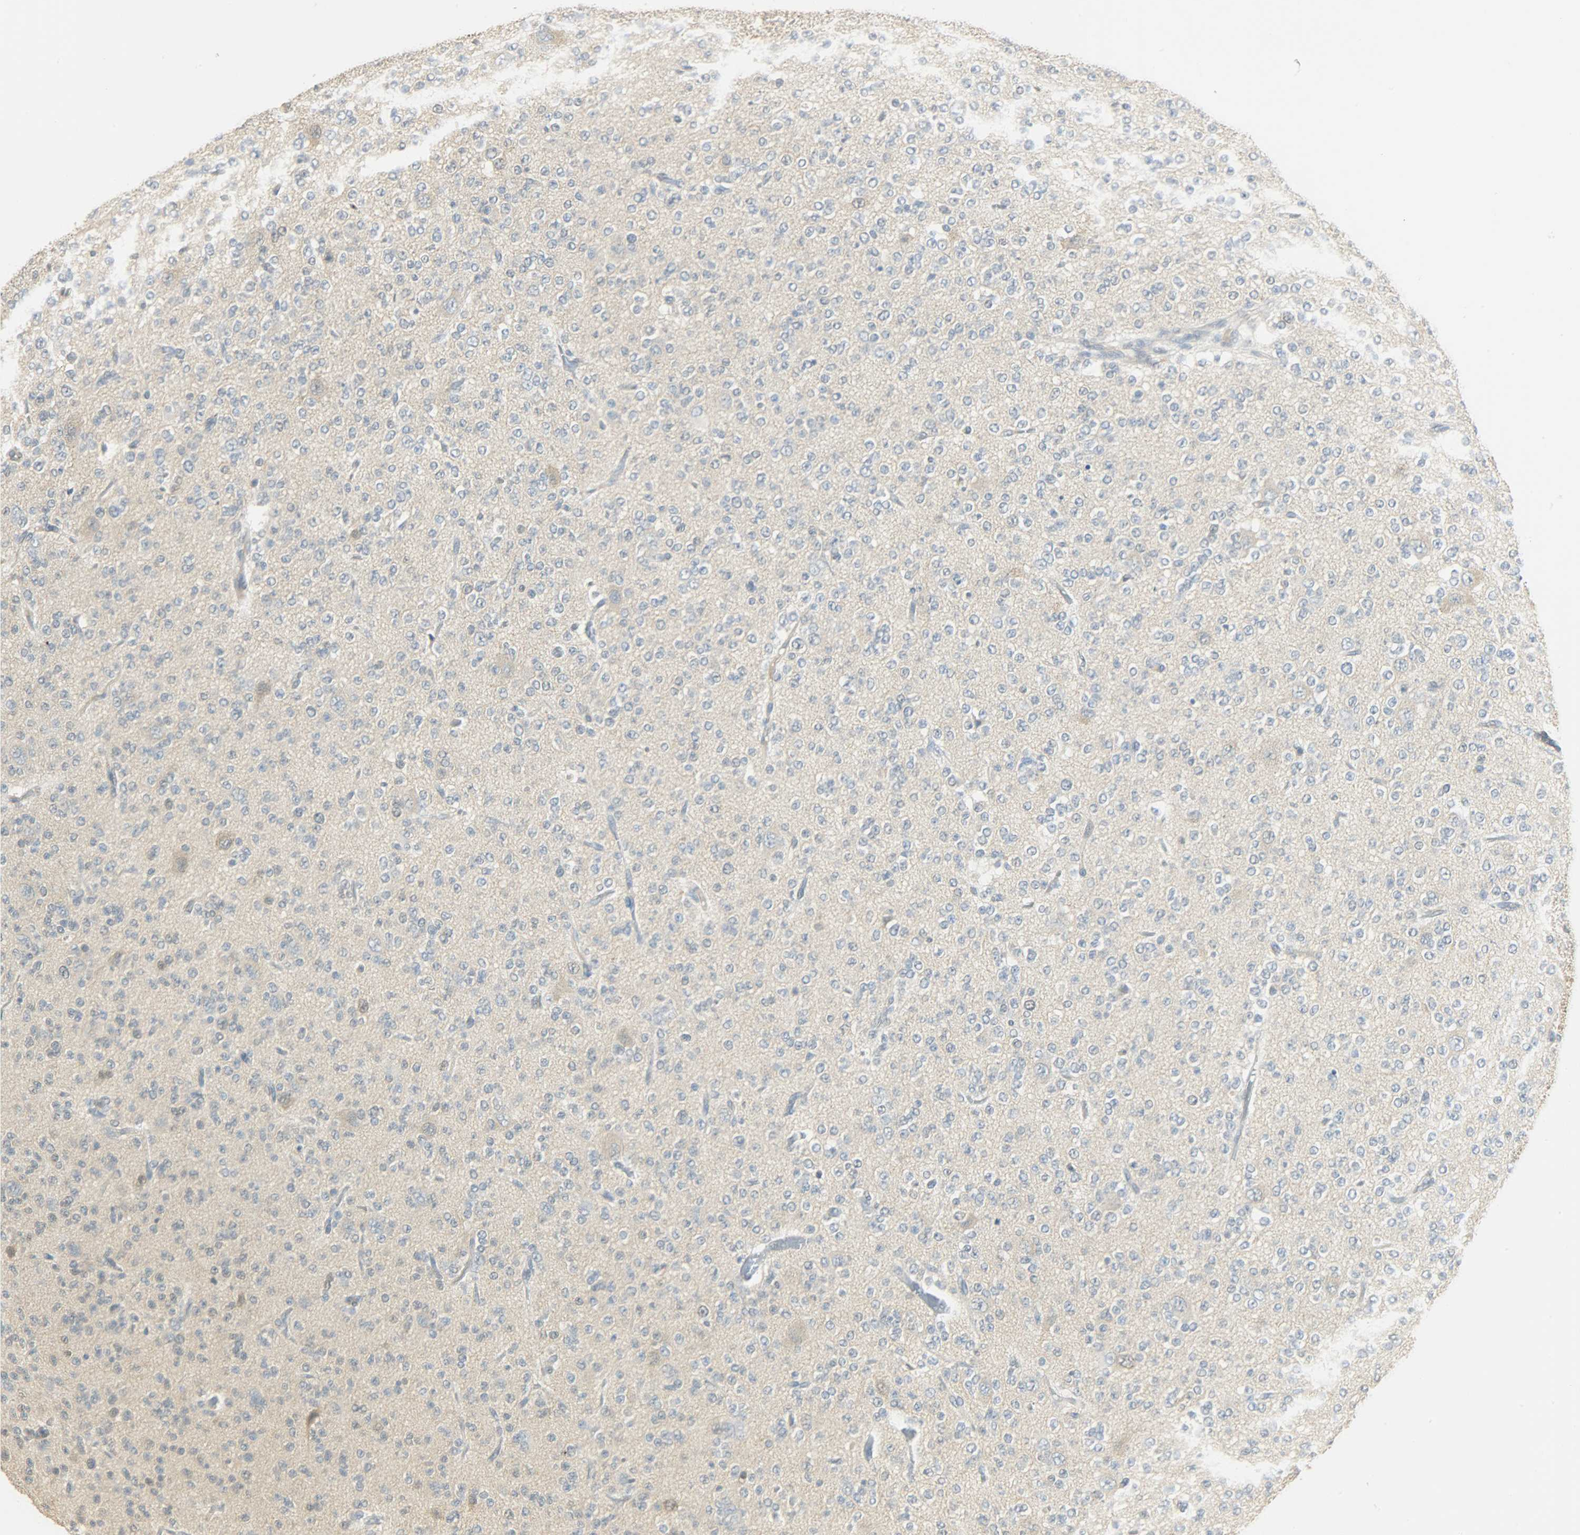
{"staining": {"intensity": "weak", "quantity": "25%-75%", "location": "cytoplasmic/membranous"}, "tissue": "glioma", "cell_type": "Tumor cells", "image_type": "cancer", "snomed": [{"axis": "morphology", "description": "Glioma, malignant, Low grade"}, {"axis": "topography", "description": "Brain"}], "caption": "Approximately 25%-75% of tumor cells in human glioma reveal weak cytoplasmic/membranous protein expression as visualized by brown immunohistochemical staining.", "gene": "USP13", "patient": {"sex": "male", "age": 38}}